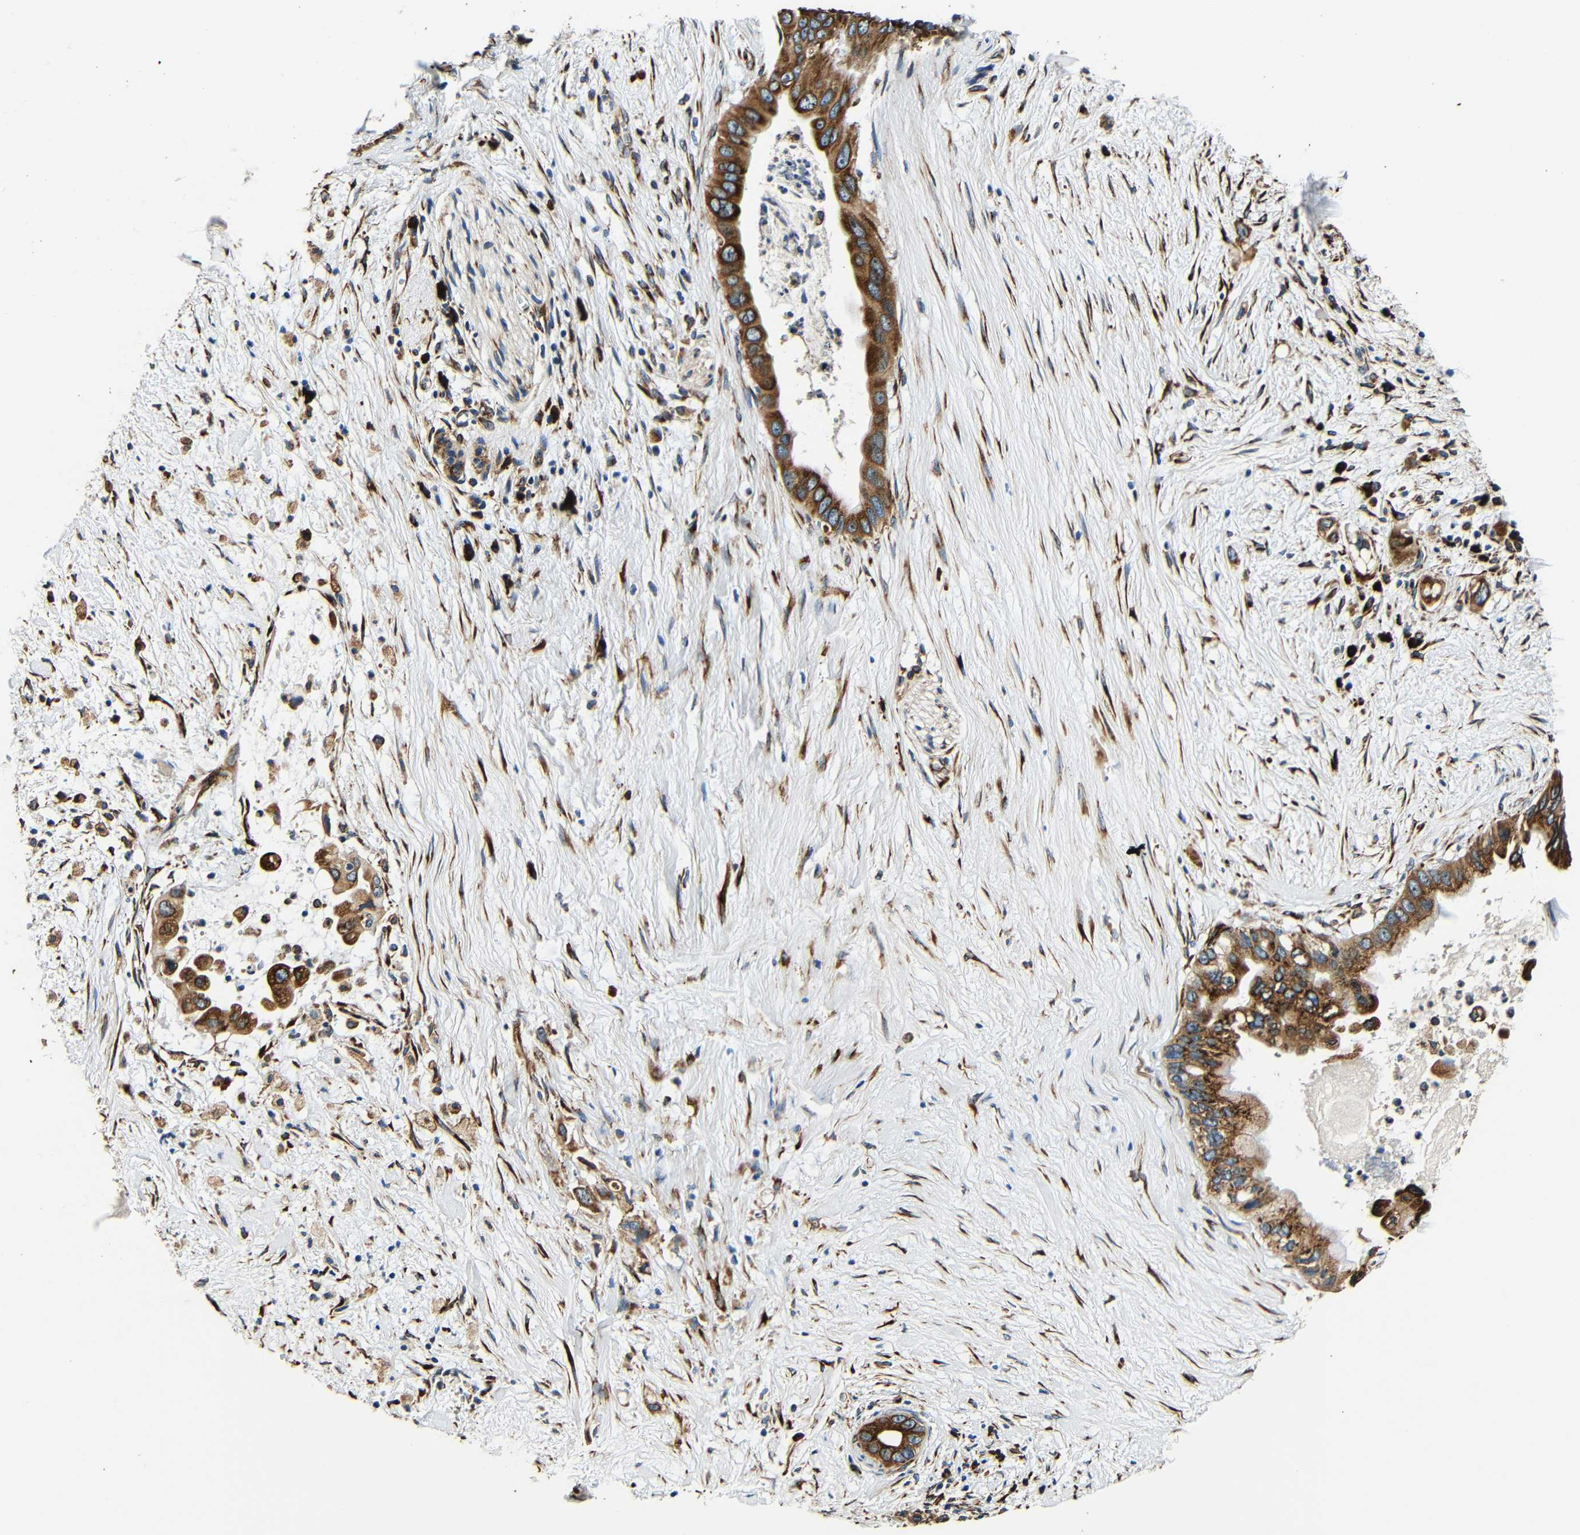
{"staining": {"intensity": "moderate", "quantity": ">75%", "location": "cytoplasmic/membranous"}, "tissue": "pancreatic cancer", "cell_type": "Tumor cells", "image_type": "cancer", "snomed": [{"axis": "morphology", "description": "Adenocarcinoma, NOS"}, {"axis": "topography", "description": "Pancreas"}], "caption": "A brown stain highlights moderate cytoplasmic/membranous staining of a protein in adenocarcinoma (pancreatic) tumor cells.", "gene": "RRBP1", "patient": {"sex": "male", "age": 55}}